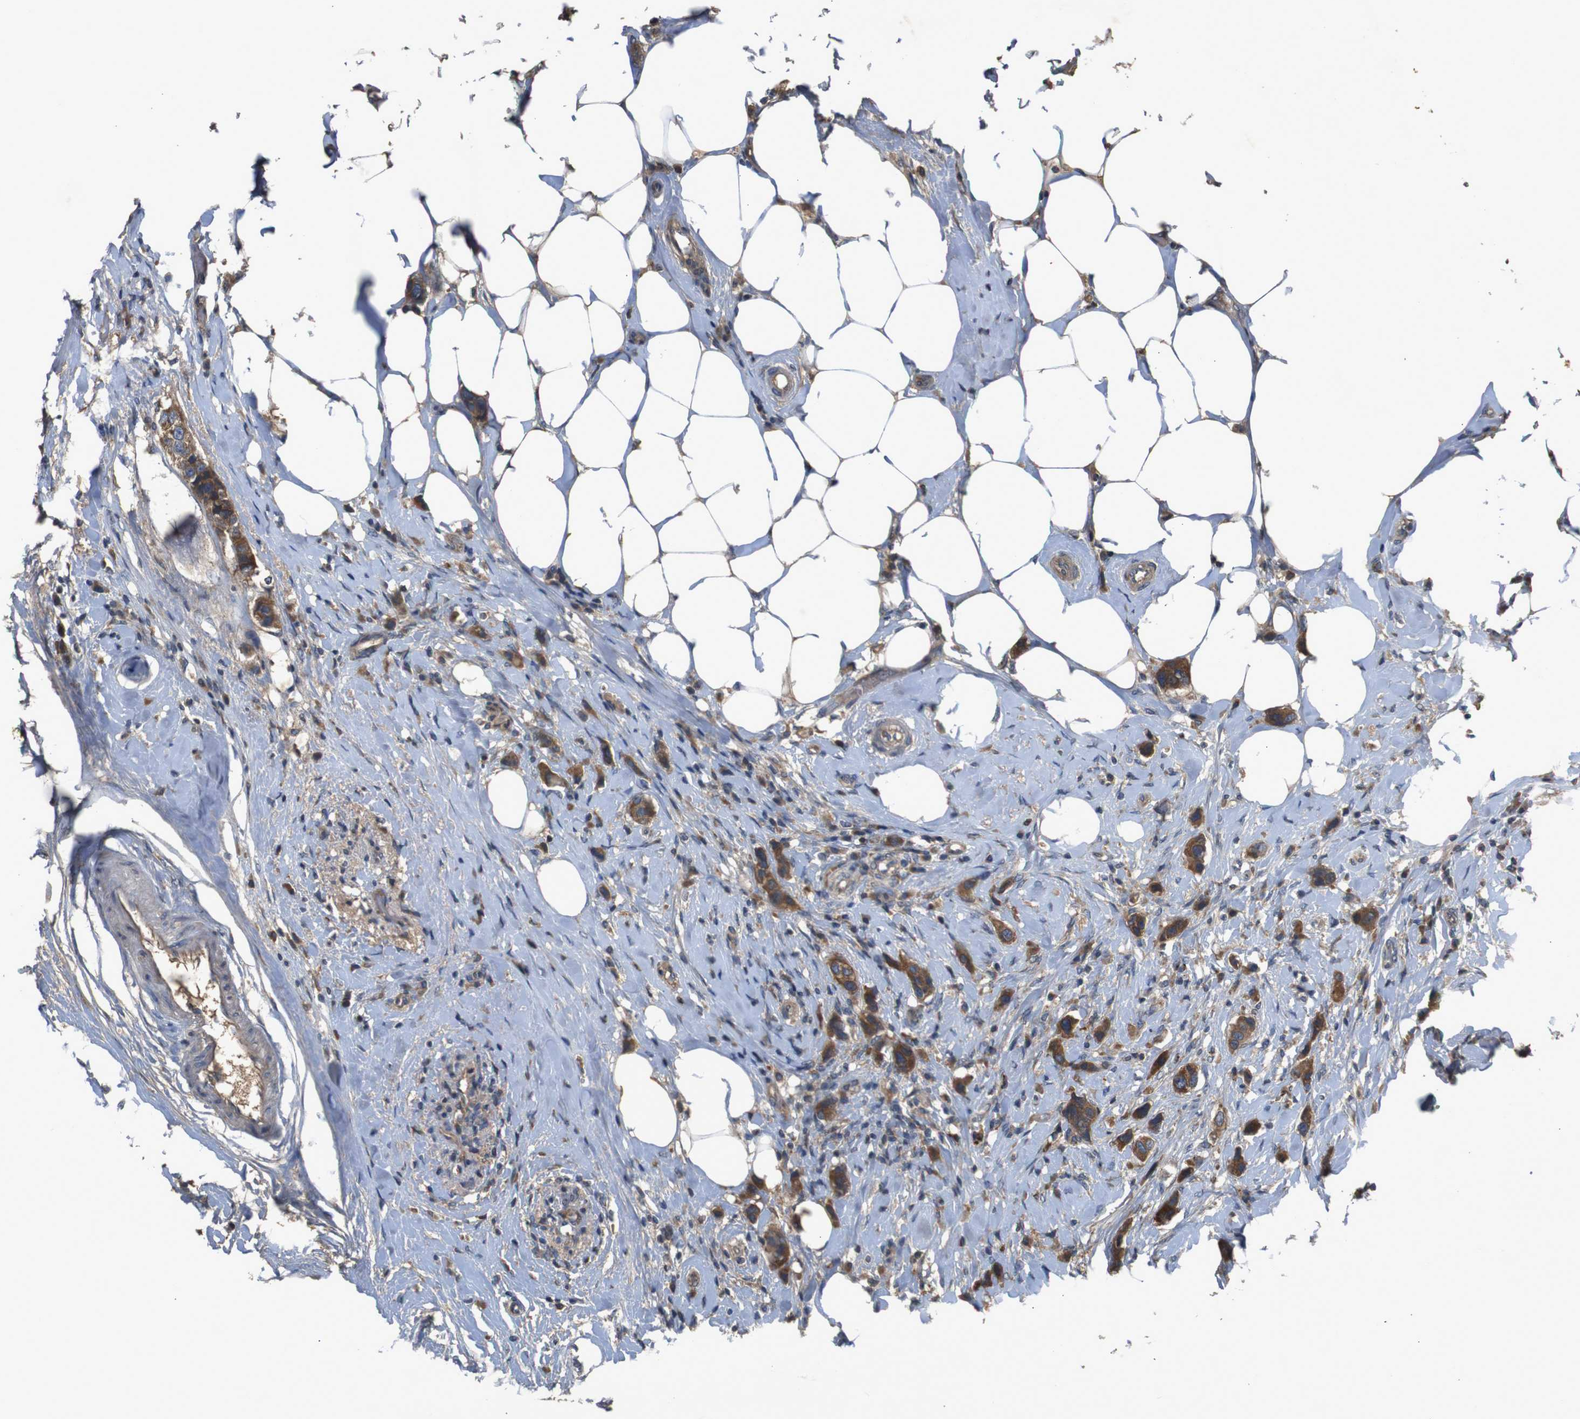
{"staining": {"intensity": "strong", "quantity": ">75%", "location": "cytoplasmic/membranous"}, "tissue": "breast cancer", "cell_type": "Tumor cells", "image_type": "cancer", "snomed": [{"axis": "morphology", "description": "Normal tissue, NOS"}, {"axis": "morphology", "description": "Duct carcinoma"}, {"axis": "topography", "description": "Breast"}], "caption": "A photomicrograph showing strong cytoplasmic/membranous expression in approximately >75% of tumor cells in breast cancer (infiltrating ductal carcinoma), as visualized by brown immunohistochemical staining.", "gene": "PTPN1", "patient": {"sex": "female", "age": 50}}